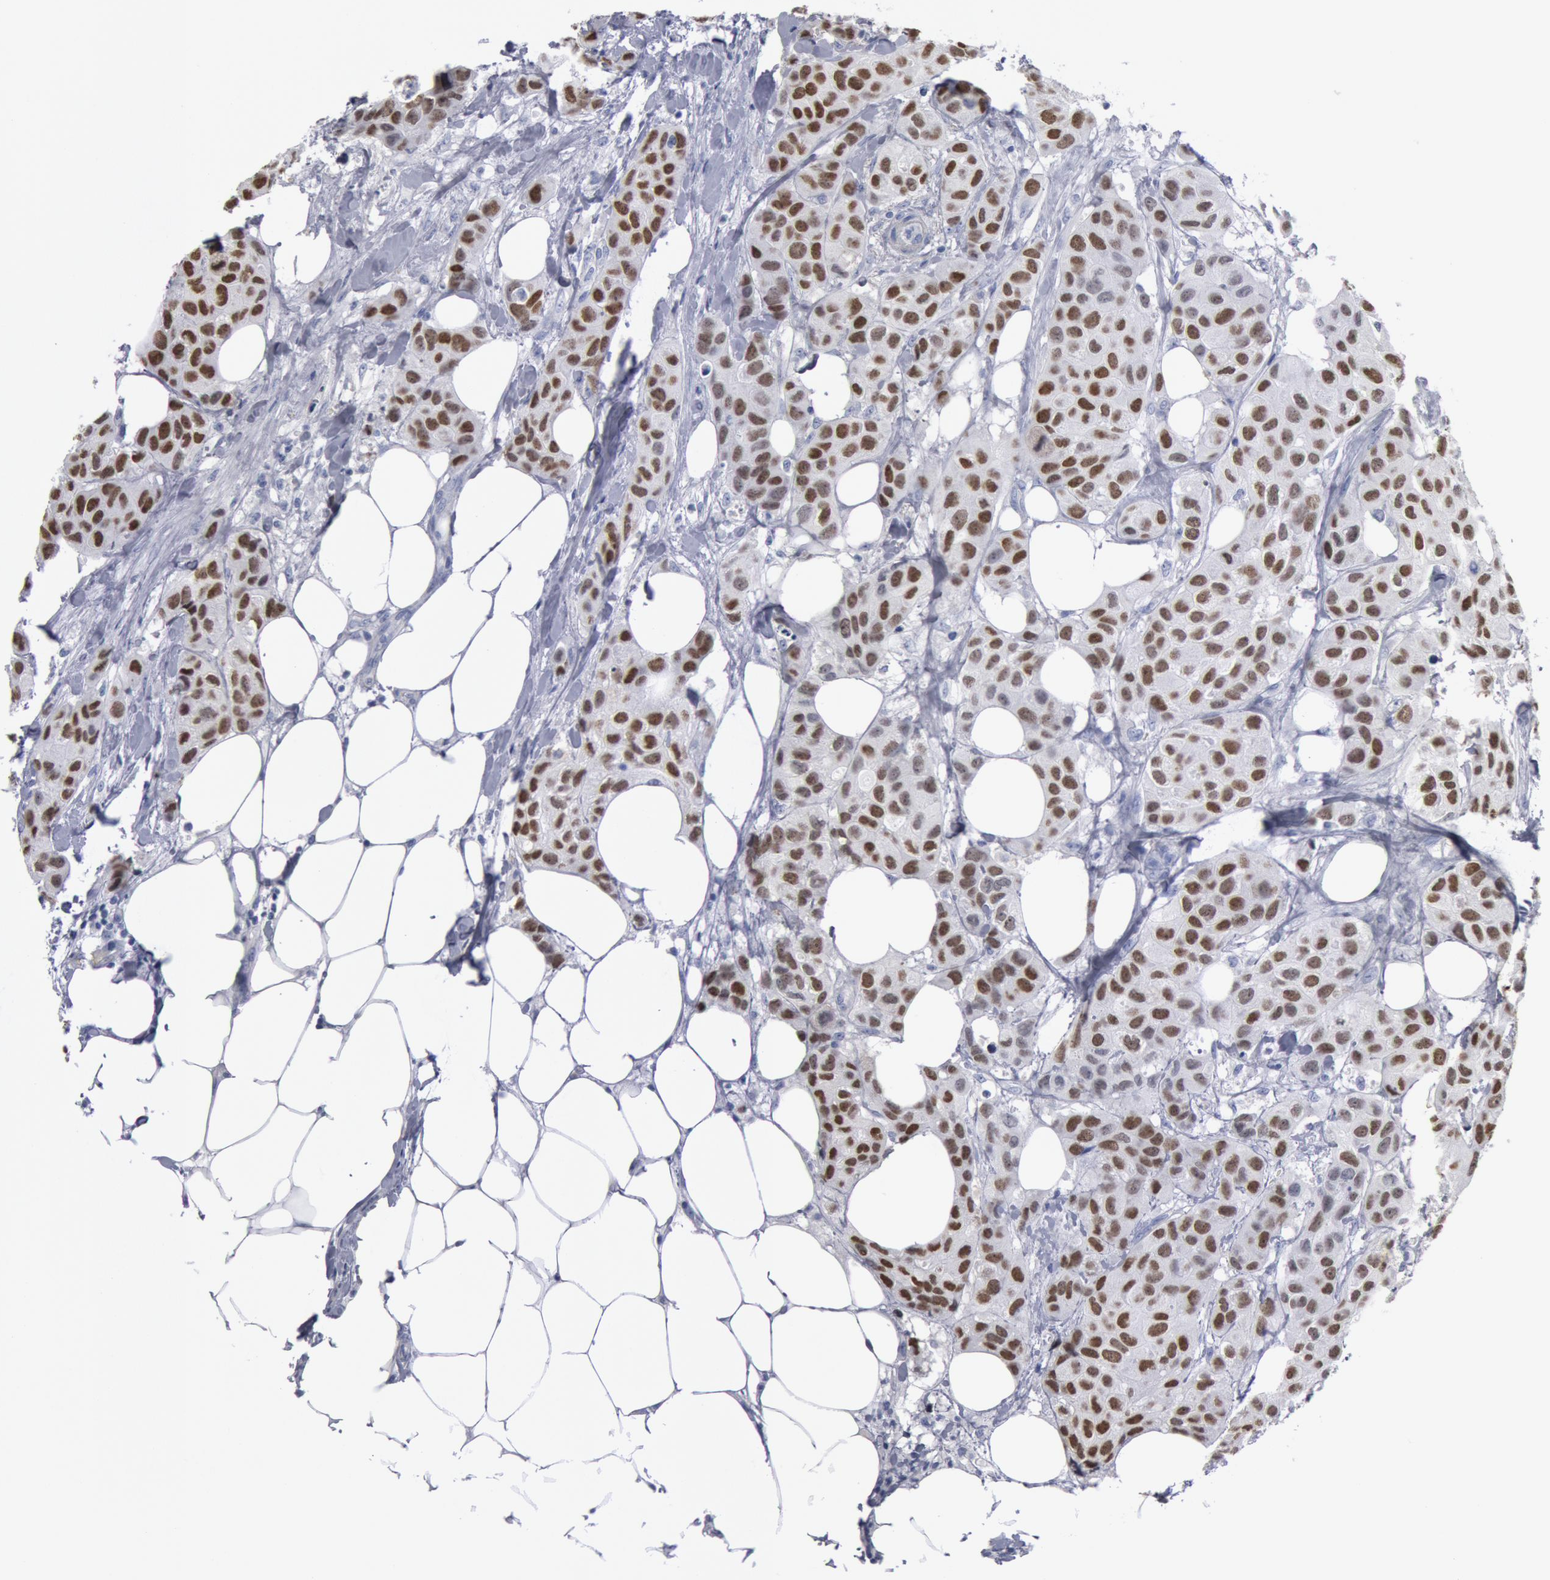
{"staining": {"intensity": "strong", "quantity": ">75%", "location": "nuclear"}, "tissue": "breast cancer", "cell_type": "Tumor cells", "image_type": "cancer", "snomed": [{"axis": "morphology", "description": "Duct carcinoma"}, {"axis": "topography", "description": "Breast"}], "caption": "Human breast cancer stained with a protein marker displays strong staining in tumor cells.", "gene": "FOXA2", "patient": {"sex": "female", "age": 68}}